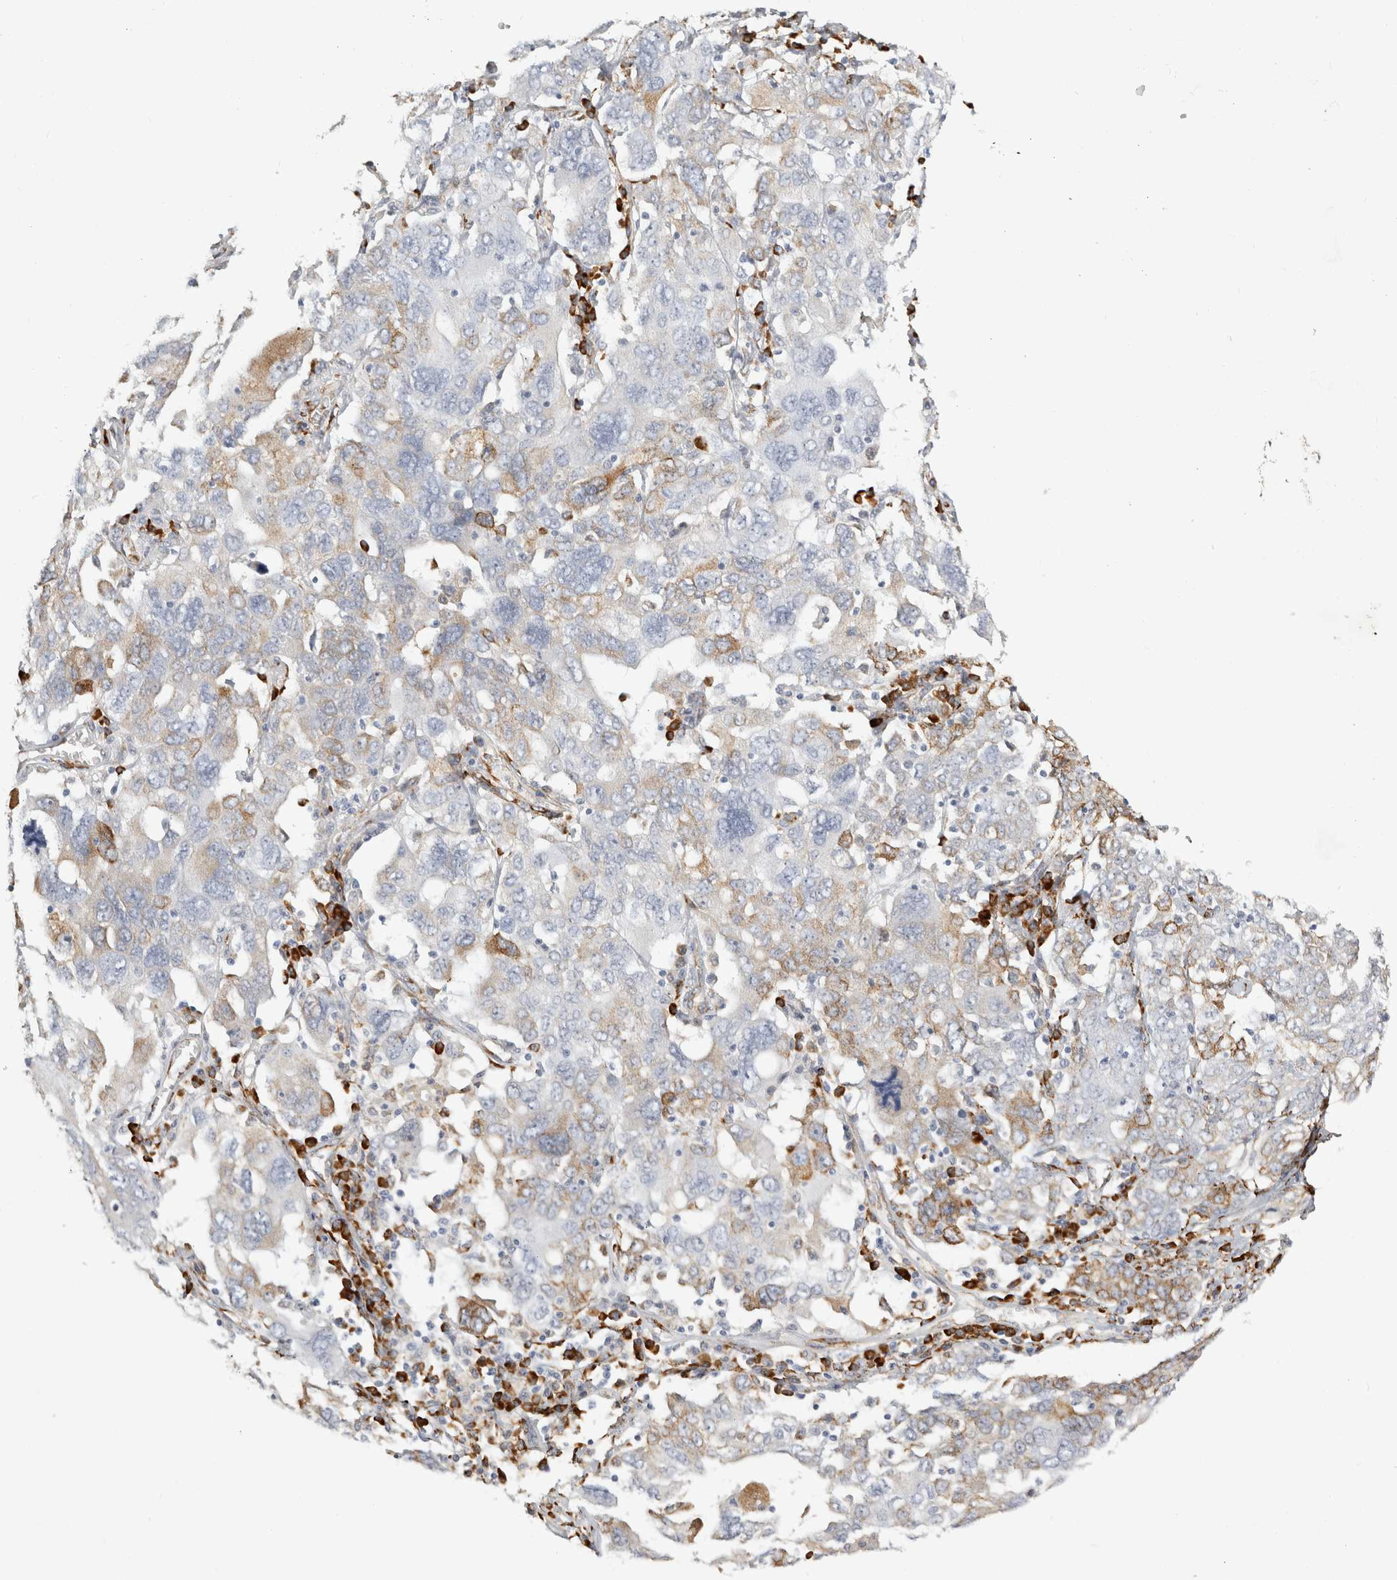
{"staining": {"intensity": "moderate", "quantity": "<25%", "location": "cytoplasmic/membranous"}, "tissue": "ovarian cancer", "cell_type": "Tumor cells", "image_type": "cancer", "snomed": [{"axis": "morphology", "description": "Carcinoma, endometroid"}, {"axis": "topography", "description": "Ovary"}], "caption": "Ovarian cancer stained with a brown dye displays moderate cytoplasmic/membranous positive staining in about <25% of tumor cells.", "gene": "OSTN", "patient": {"sex": "female", "age": 62}}